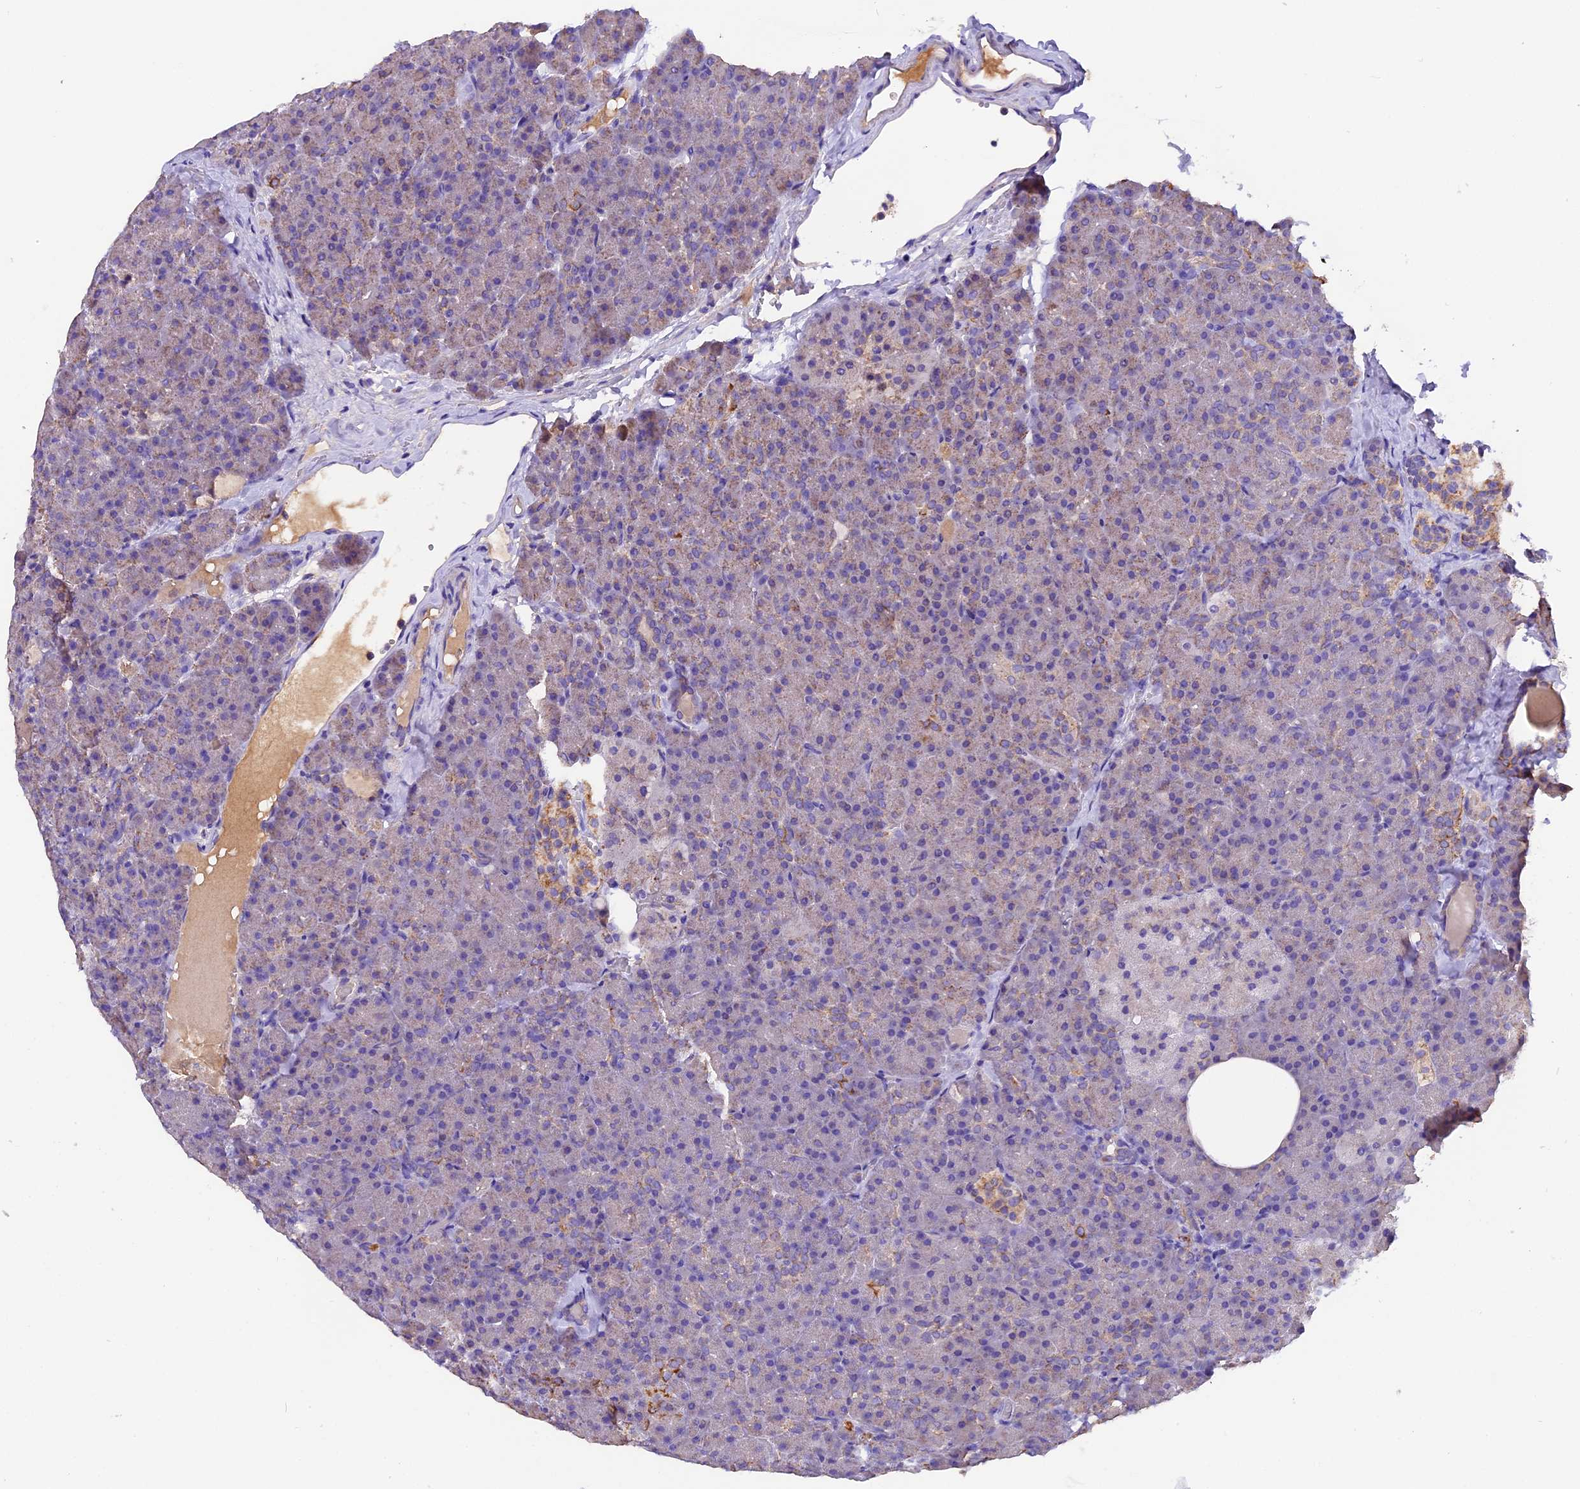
{"staining": {"intensity": "moderate", "quantity": "<25%", "location": "cytoplasmic/membranous"}, "tissue": "pancreas", "cell_type": "Exocrine glandular cells", "image_type": "normal", "snomed": [{"axis": "morphology", "description": "Normal tissue, NOS"}, {"axis": "topography", "description": "Pancreas"}], "caption": "Immunohistochemistry (IHC) staining of unremarkable pancreas, which displays low levels of moderate cytoplasmic/membranous staining in approximately <25% of exocrine glandular cells indicating moderate cytoplasmic/membranous protein staining. The staining was performed using DAB (3,3'-diaminobenzidine) (brown) for protein detection and nuclei were counterstained in hematoxylin (blue).", "gene": "SIX5", "patient": {"sex": "male", "age": 36}}